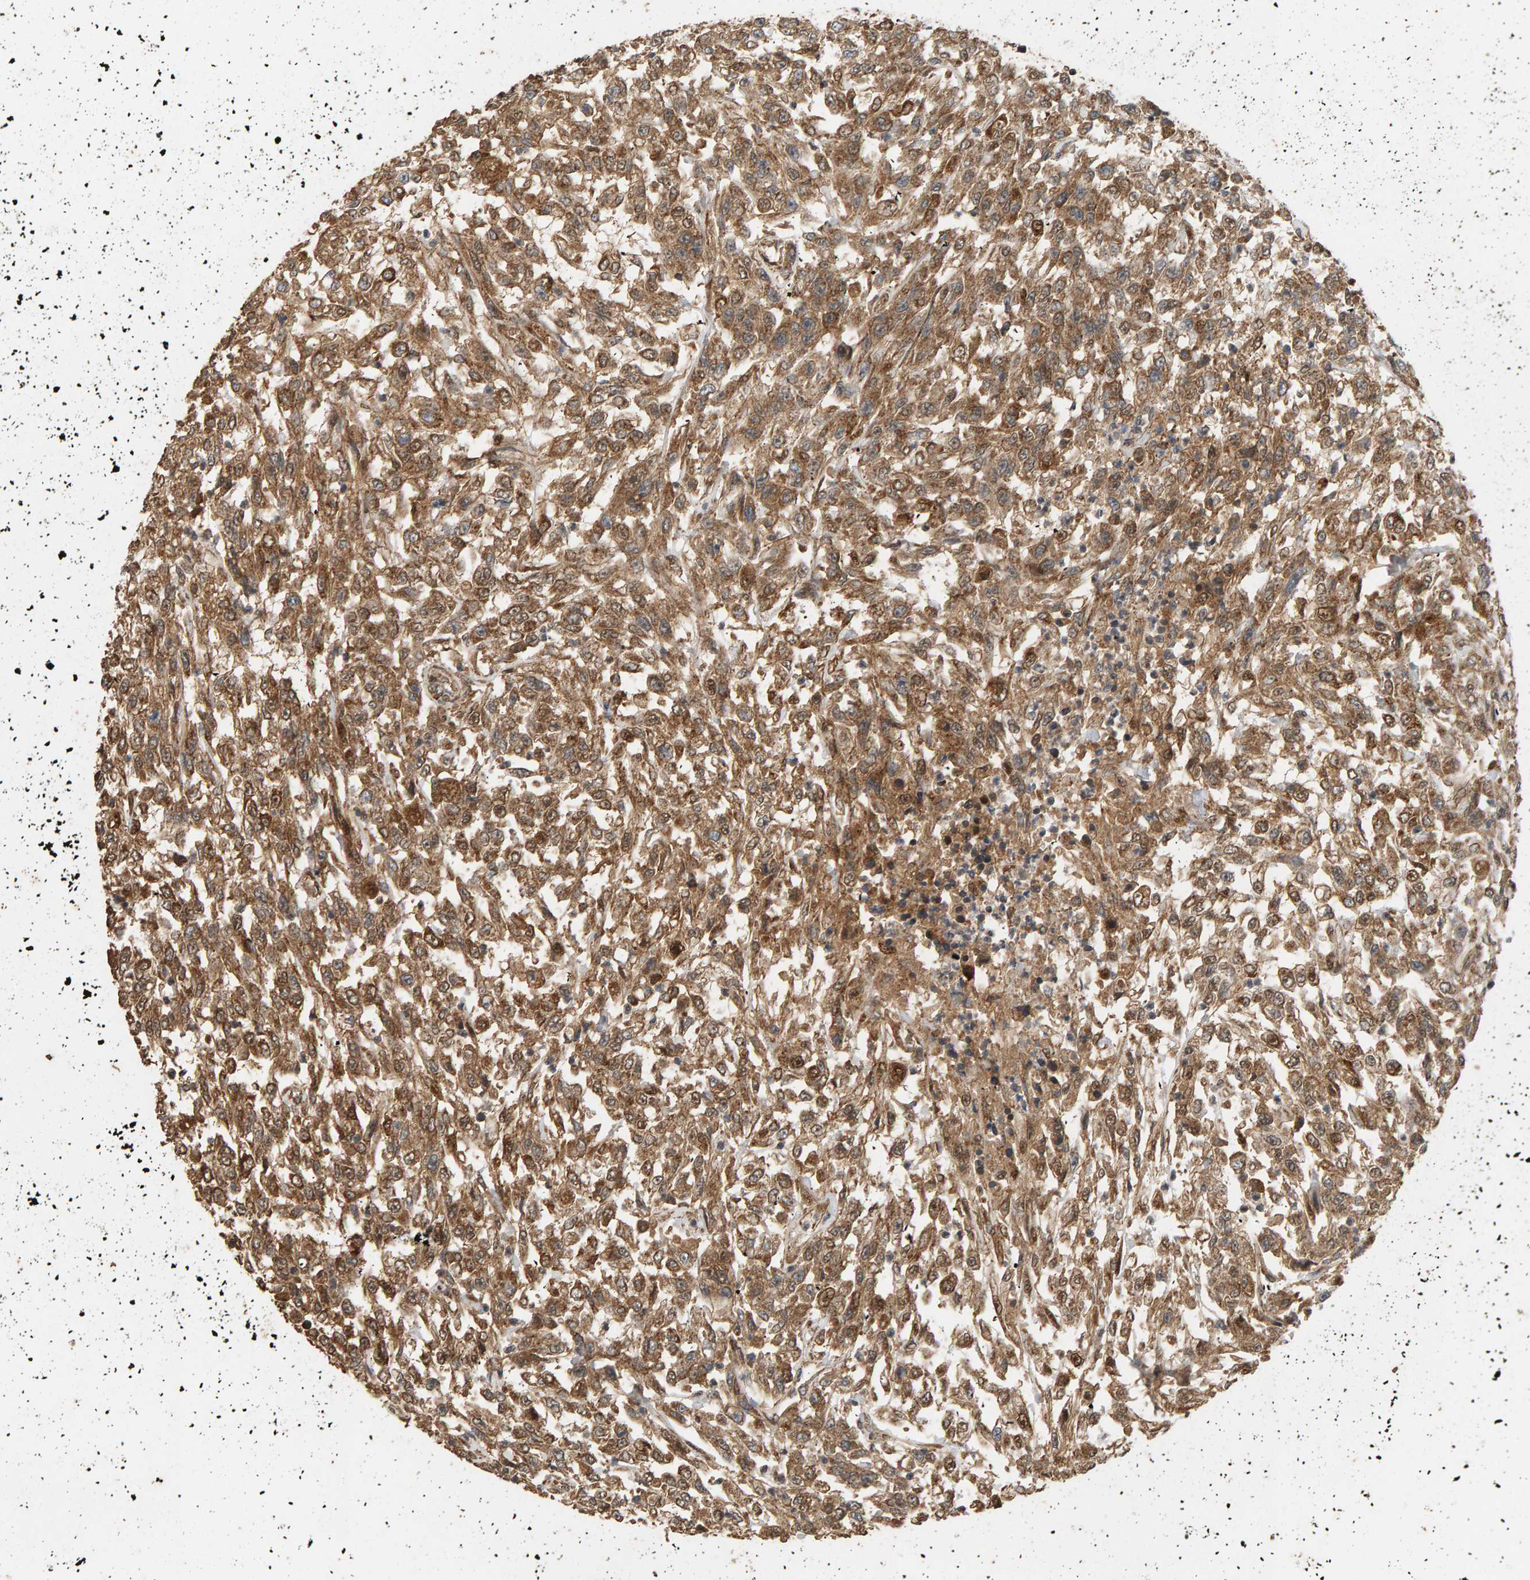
{"staining": {"intensity": "moderate", "quantity": ">75%", "location": "cytoplasmic/membranous,nuclear"}, "tissue": "urothelial cancer", "cell_type": "Tumor cells", "image_type": "cancer", "snomed": [{"axis": "morphology", "description": "Urothelial carcinoma, High grade"}, {"axis": "topography", "description": "Urinary bladder"}], "caption": "A medium amount of moderate cytoplasmic/membranous and nuclear staining is appreciated in about >75% of tumor cells in high-grade urothelial carcinoma tissue.", "gene": "GSTK1", "patient": {"sex": "male", "age": 46}}